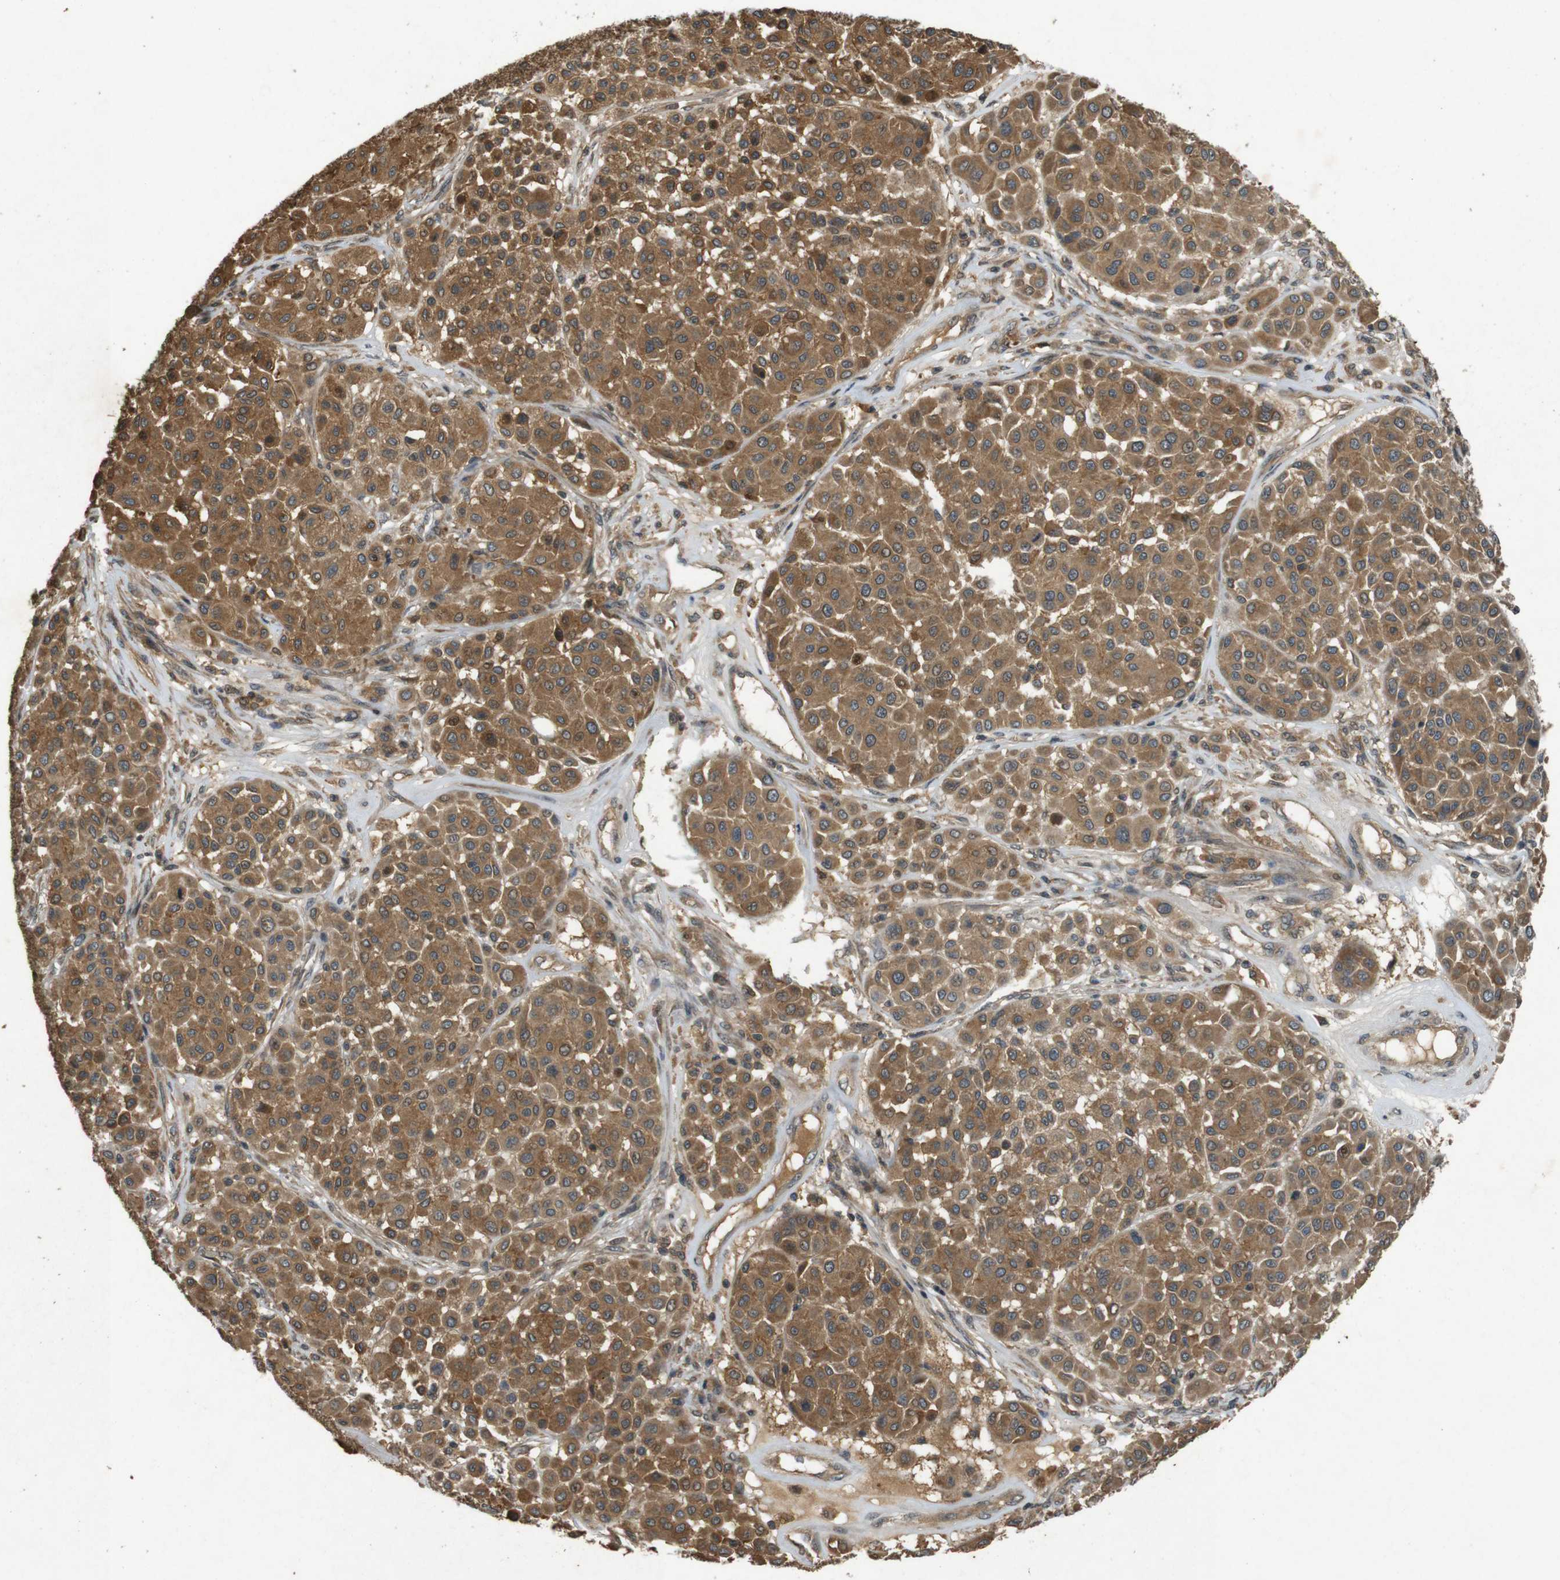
{"staining": {"intensity": "moderate", "quantity": ">75%", "location": "cytoplasmic/membranous"}, "tissue": "melanoma", "cell_type": "Tumor cells", "image_type": "cancer", "snomed": [{"axis": "morphology", "description": "Malignant melanoma, Metastatic site"}, {"axis": "topography", "description": "Soft tissue"}], "caption": "Immunohistochemical staining of melanoma demonstrates medium levels of moderate cytoplasmic/membranous protein staining in about >75% of tumor cells. (DAB IHC, brown staining for protein, blue staining for nuclei).", "gene": "TAP1", "patient": {"sex": "male", "age": 41}}